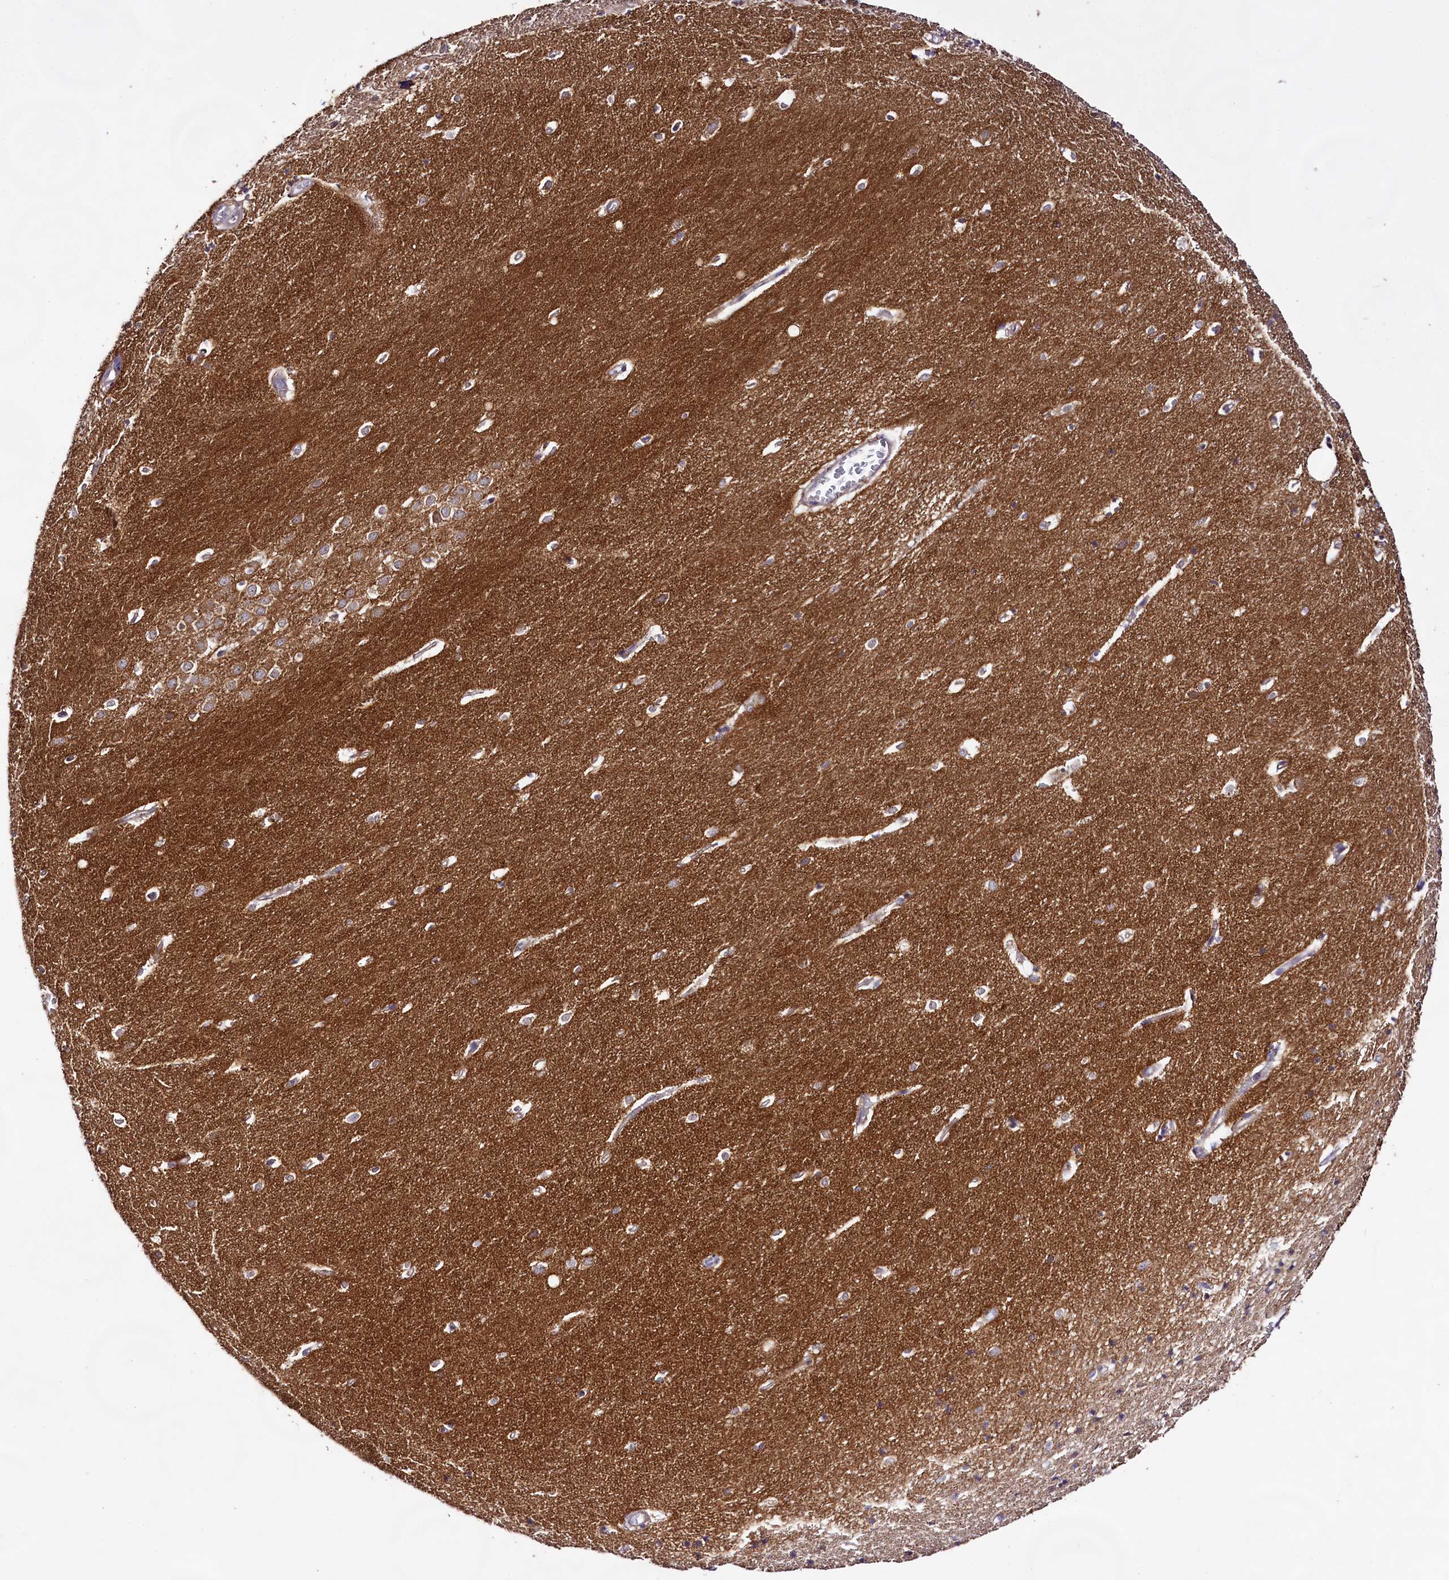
{"staining": {"intensity": "moderate", "quantity": "<25%", "location": "cytoplasmic/membranous"}, "tissue": "hippocampus", "cell_type": "Glial cells", "image_type": "normal", "snomed": [{"axis": "morphology", "description": "Normal tissue, NOS"}, {"axis": "topography", "description": "Hippocampus"}], "caption": "IHC photomicrograph of unremarkable hippocampus: hippocampus stained using IHC displays low levels of moderate protein expression localized specifically in the cytoplasmic/membranous of glial cells, appearing as a cytoplasmic/membranous brown color.", "gene": "DMXL2", "patient": {"sex": "female", "age": 64}}